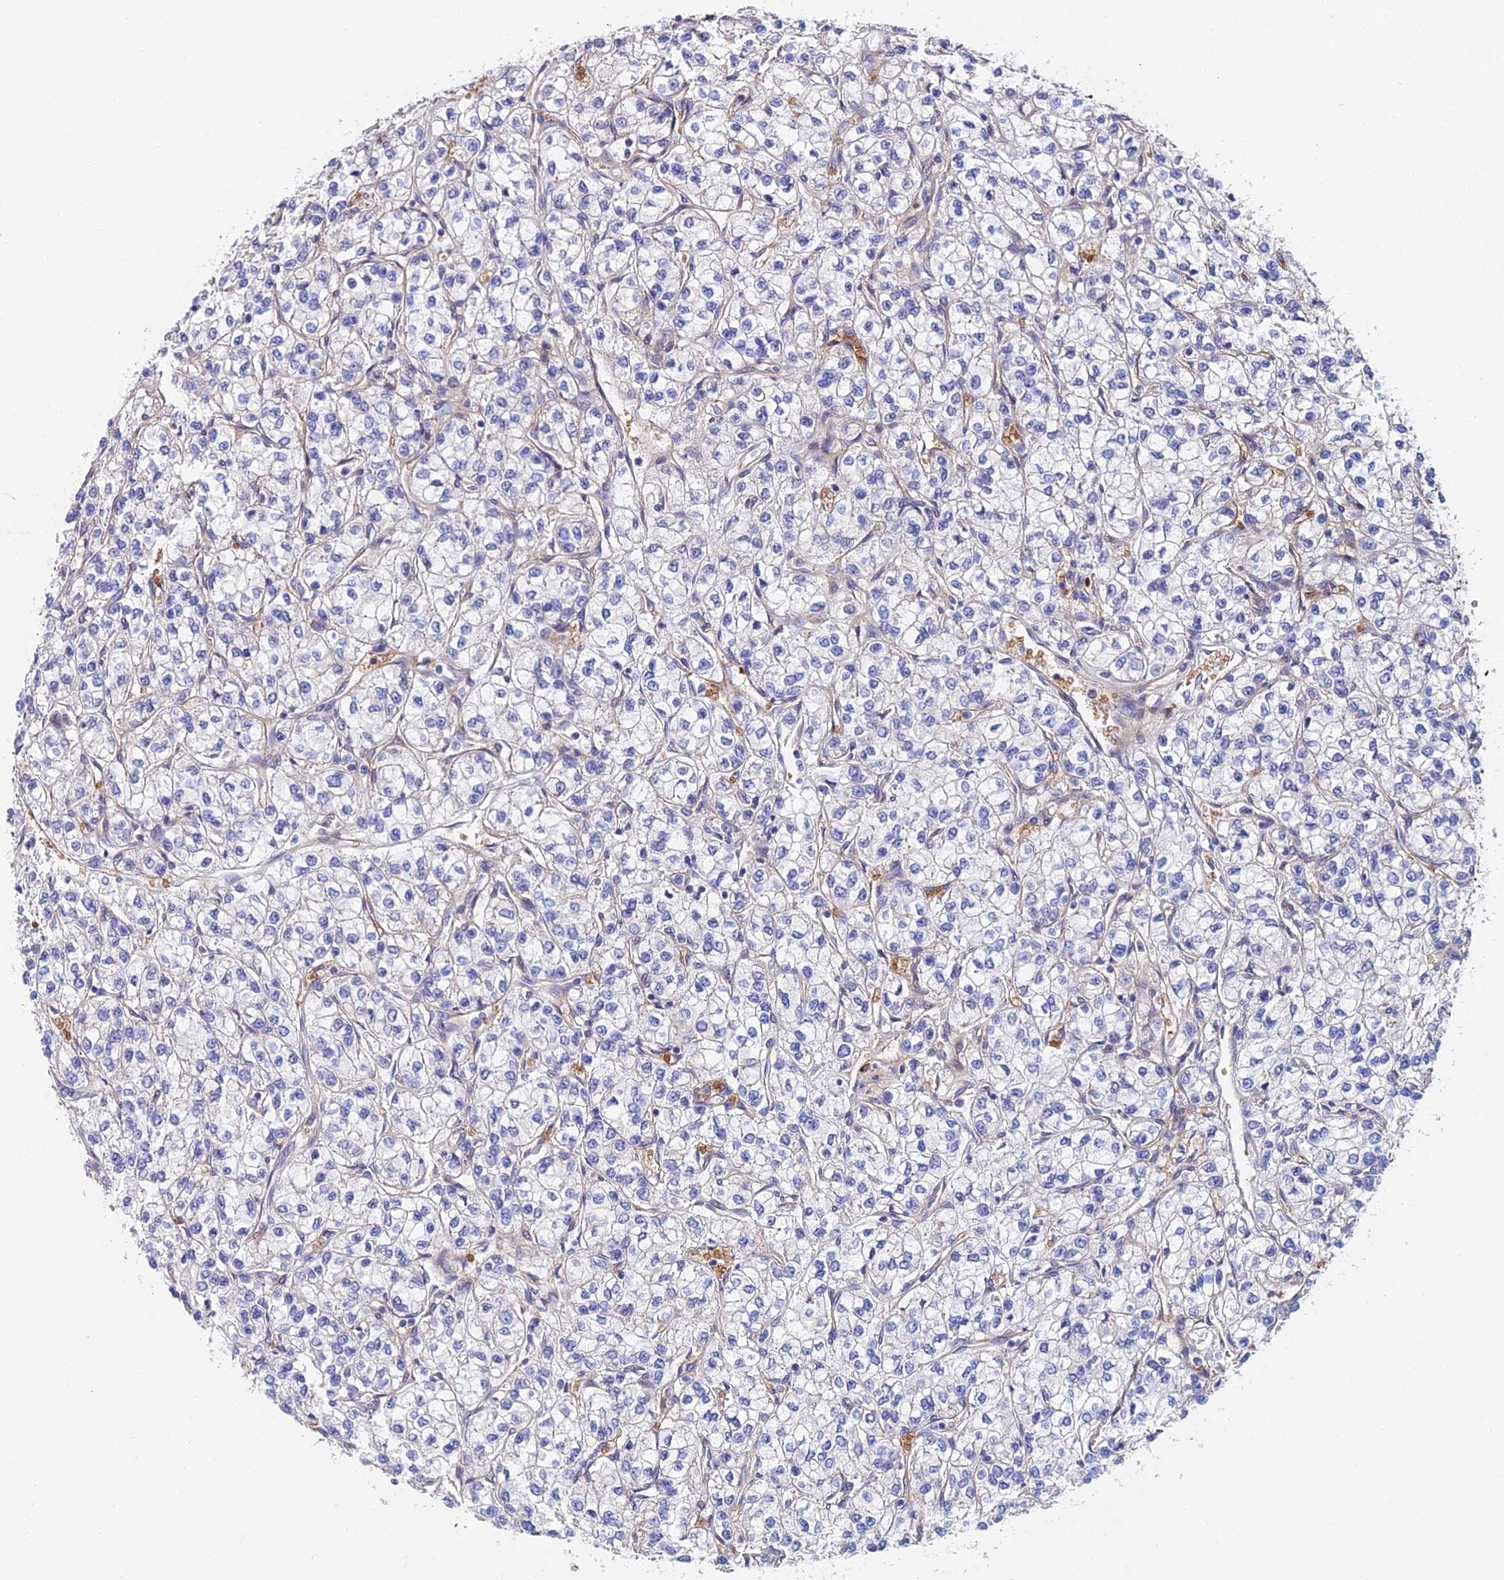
{"staining": {"intensity": "negative", "quantity": "none", "location": "none"}, "tissue": "renal cancer", "cell_type": "Tumor cells", "image_type": "cancer", "snomed": [{"axis": "morphology", "description": "Adenocarcinoma, NOS"}, {"axis": "topography", "description": "Kidney"}], "caption": "DAB (3,3'-diaminobenzidine) immunohistochemical staining of adenocarcinoma (renal) reveals no significant staining in tumor cells. (DAB (3,3'-diaminobenzidine) immunohistochemistry visualized using brightfield microscopy, high magnification).", "gene": "ADGRF3", "patient": {"sex": "male", "age": 80}}